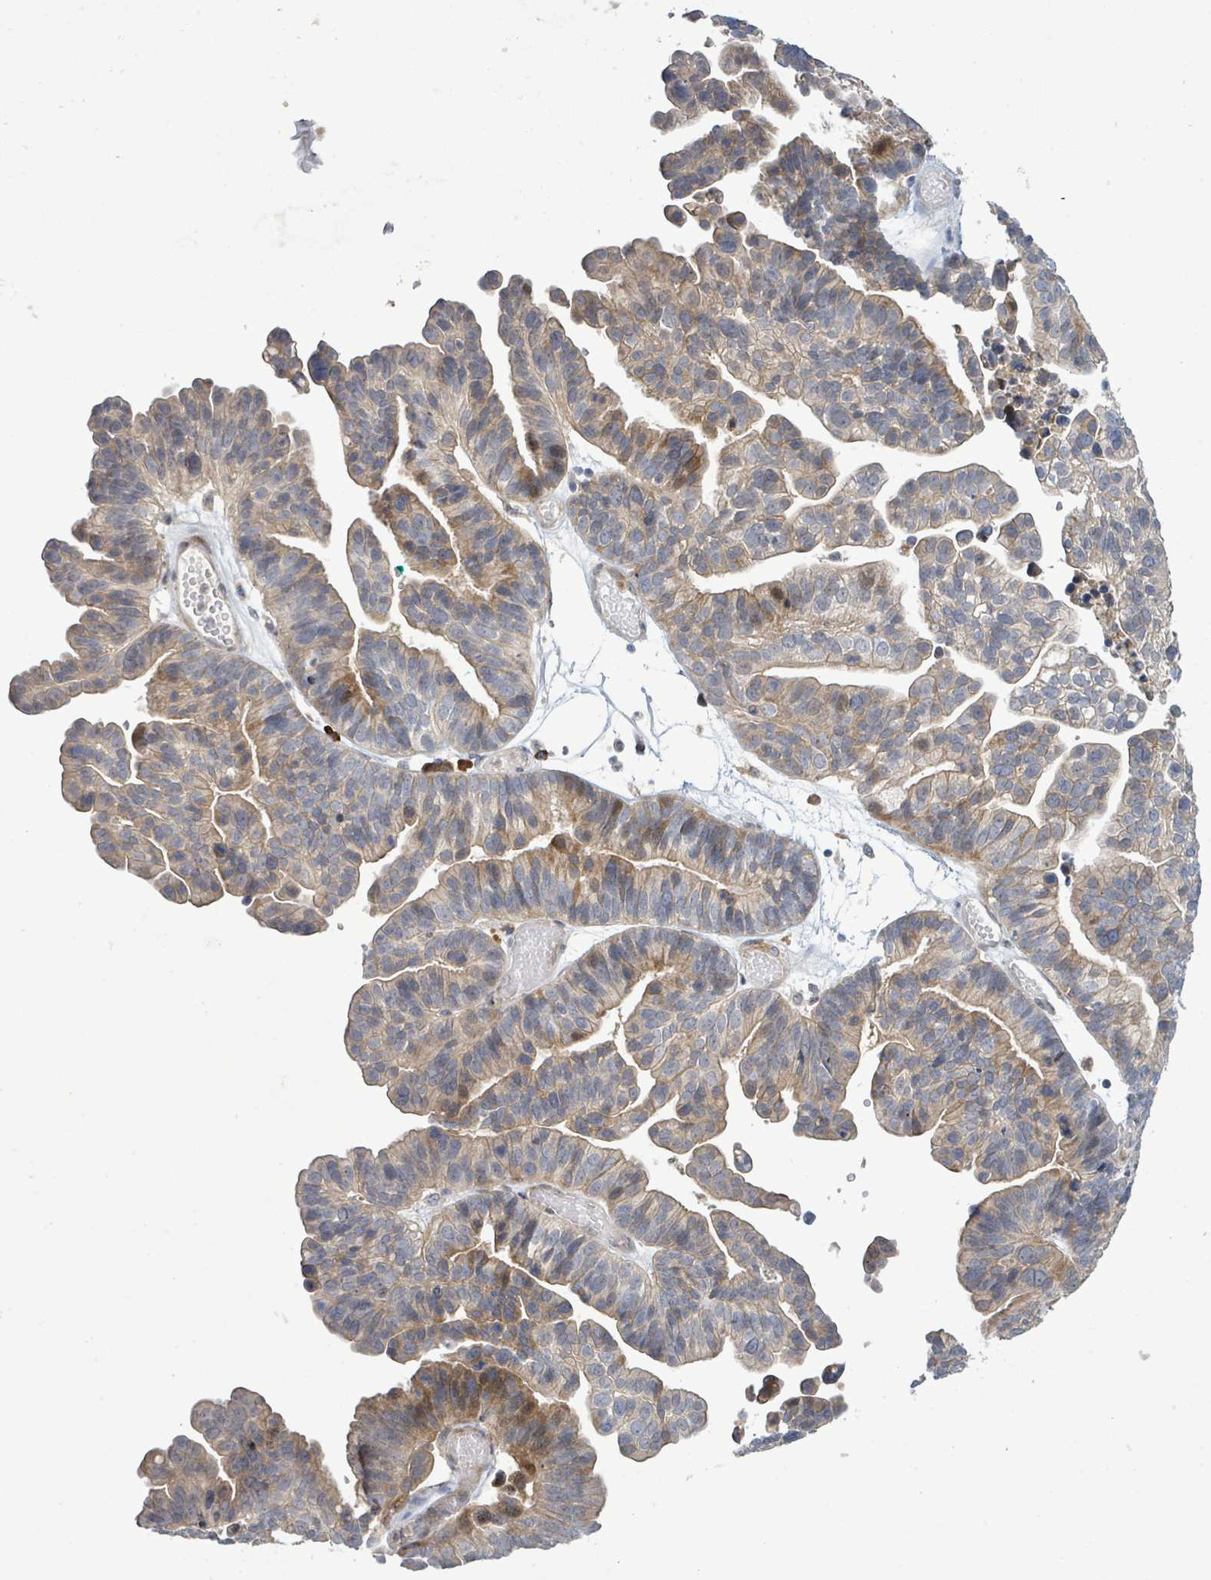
{"staining": {"intensity": "weak", "quantity": "25%-75%", "location": "cytoplasmic/membranous"}, "tissue": "ovarian cancer", "cell_type": "Tumor cells", "image_type": "cancer", "snomed": [{"axis": "morphology", "description": "Cystadenocarcinoma, serous, NOS"}, {"axis": "topography", "description": "Ovary"}], "caption": "A low amount of weak cytoplasmic/membranous expression is appreciated in about 25%-75% of tumor cells in ovarian serous cystadenocarcinoma tissue. (brown staining indicates protein expression, while blue staining denotes nuclei).", "gene": "SLIT3", "patient": {"sex": "female", "age": 56}}